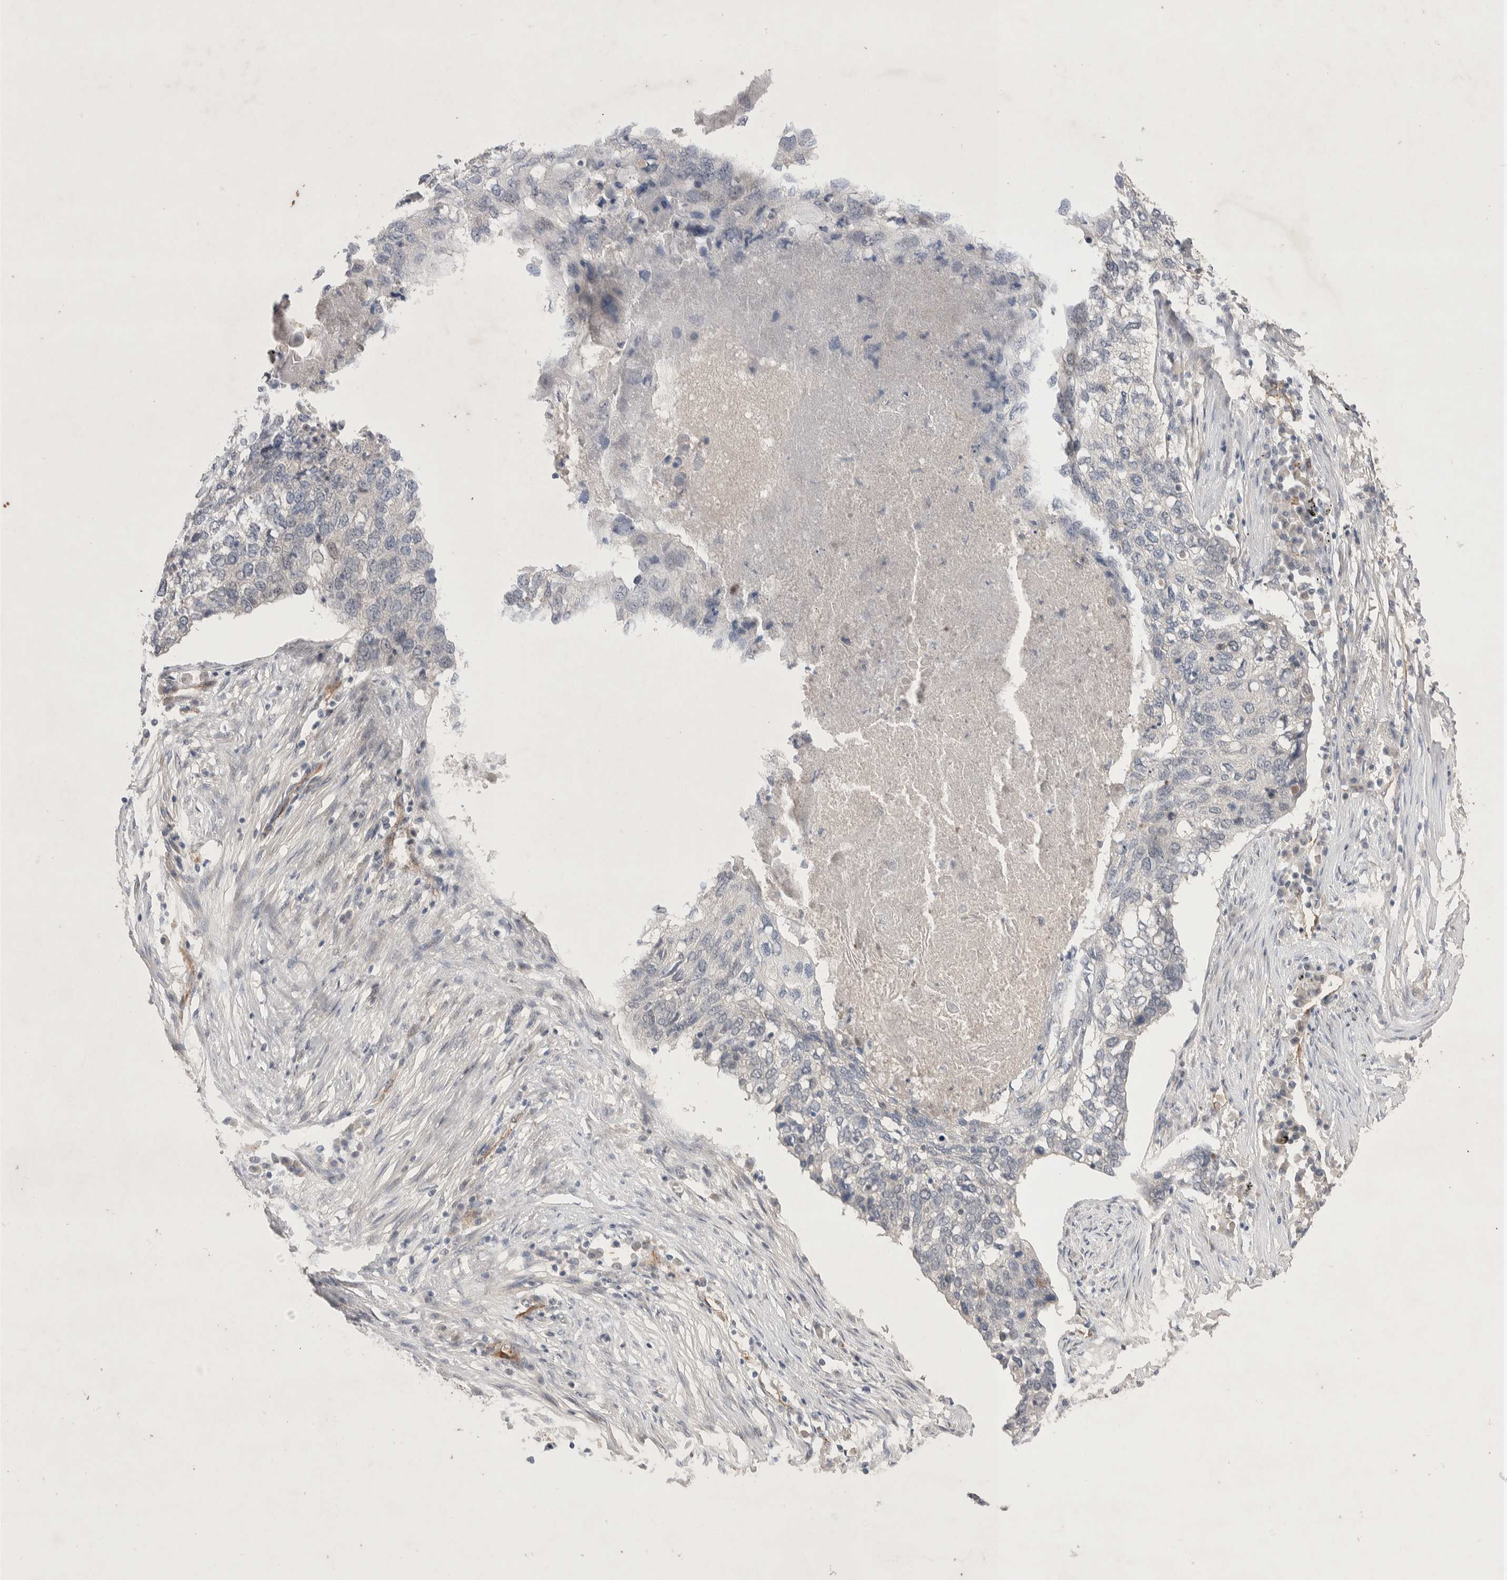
{"staining": {"intensity": "negative", "quantity": "none", "location": "none"}, "tissue": "lung cancer", "cell_type": "Tumor cells", "image_type": "cancer", "snomed": [{"axis": "morphology", "description": "Squamous cell carcinoma, NOS"}, {"axis": "topography", "description": "Lung"}], "caption": "Immunohistochemical staining of squamous cell carcinoma (lung) displays no significant positivity in tumor cells.", "gene": "ZNF704", "patient": {"sex": "female", "age": 63}}